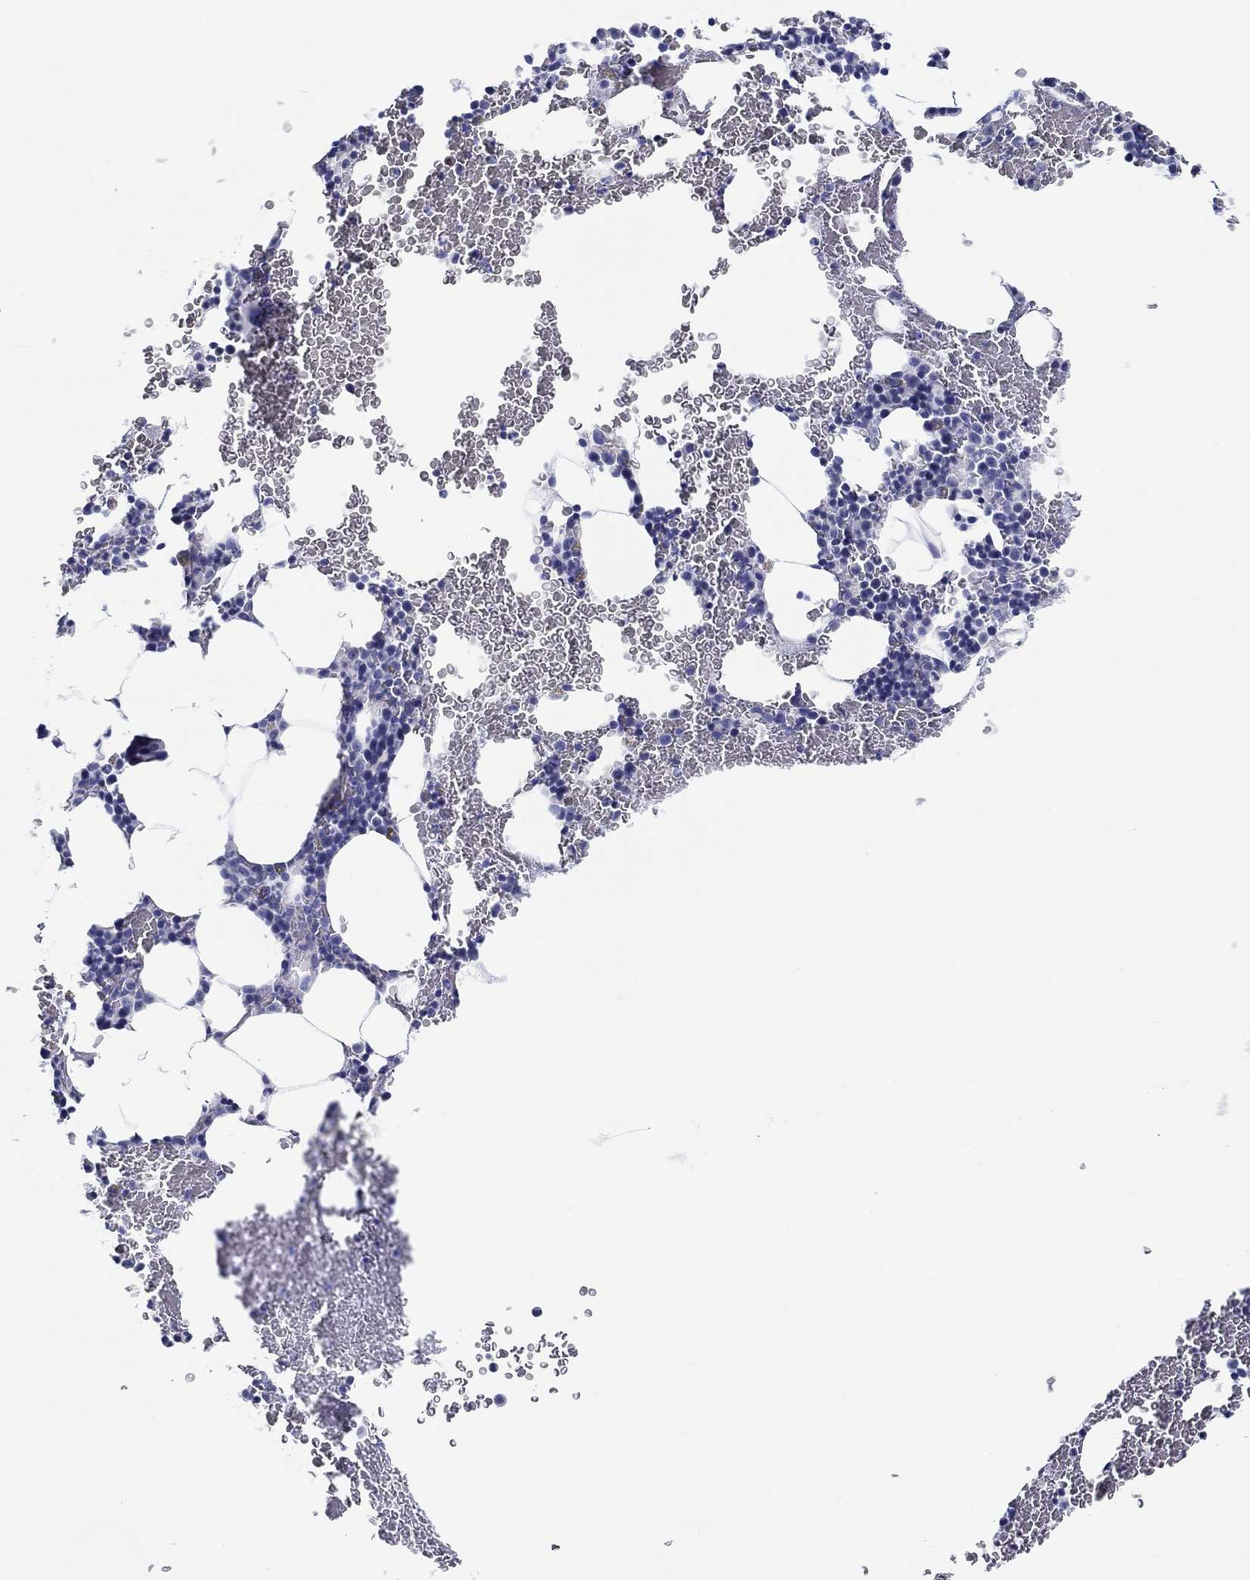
{"staining": {"intensity": "negative", "quantity": "none", "location": "none"}, "tissue": "bone marrow", "cell_type": "Hematopoietic cells", "image_type": "normal", "snomed": [{"axis": "morphology", "description": "Normal tissue, NOS"}, {"axis": "topography", "description": "Bone marrow"}], "caption": "Photomicrograph shows no protein positivity in hematopoietic cells of benign bone marrow.", "gene": "H1", "patient": {"sex": "male", "age": 64}}